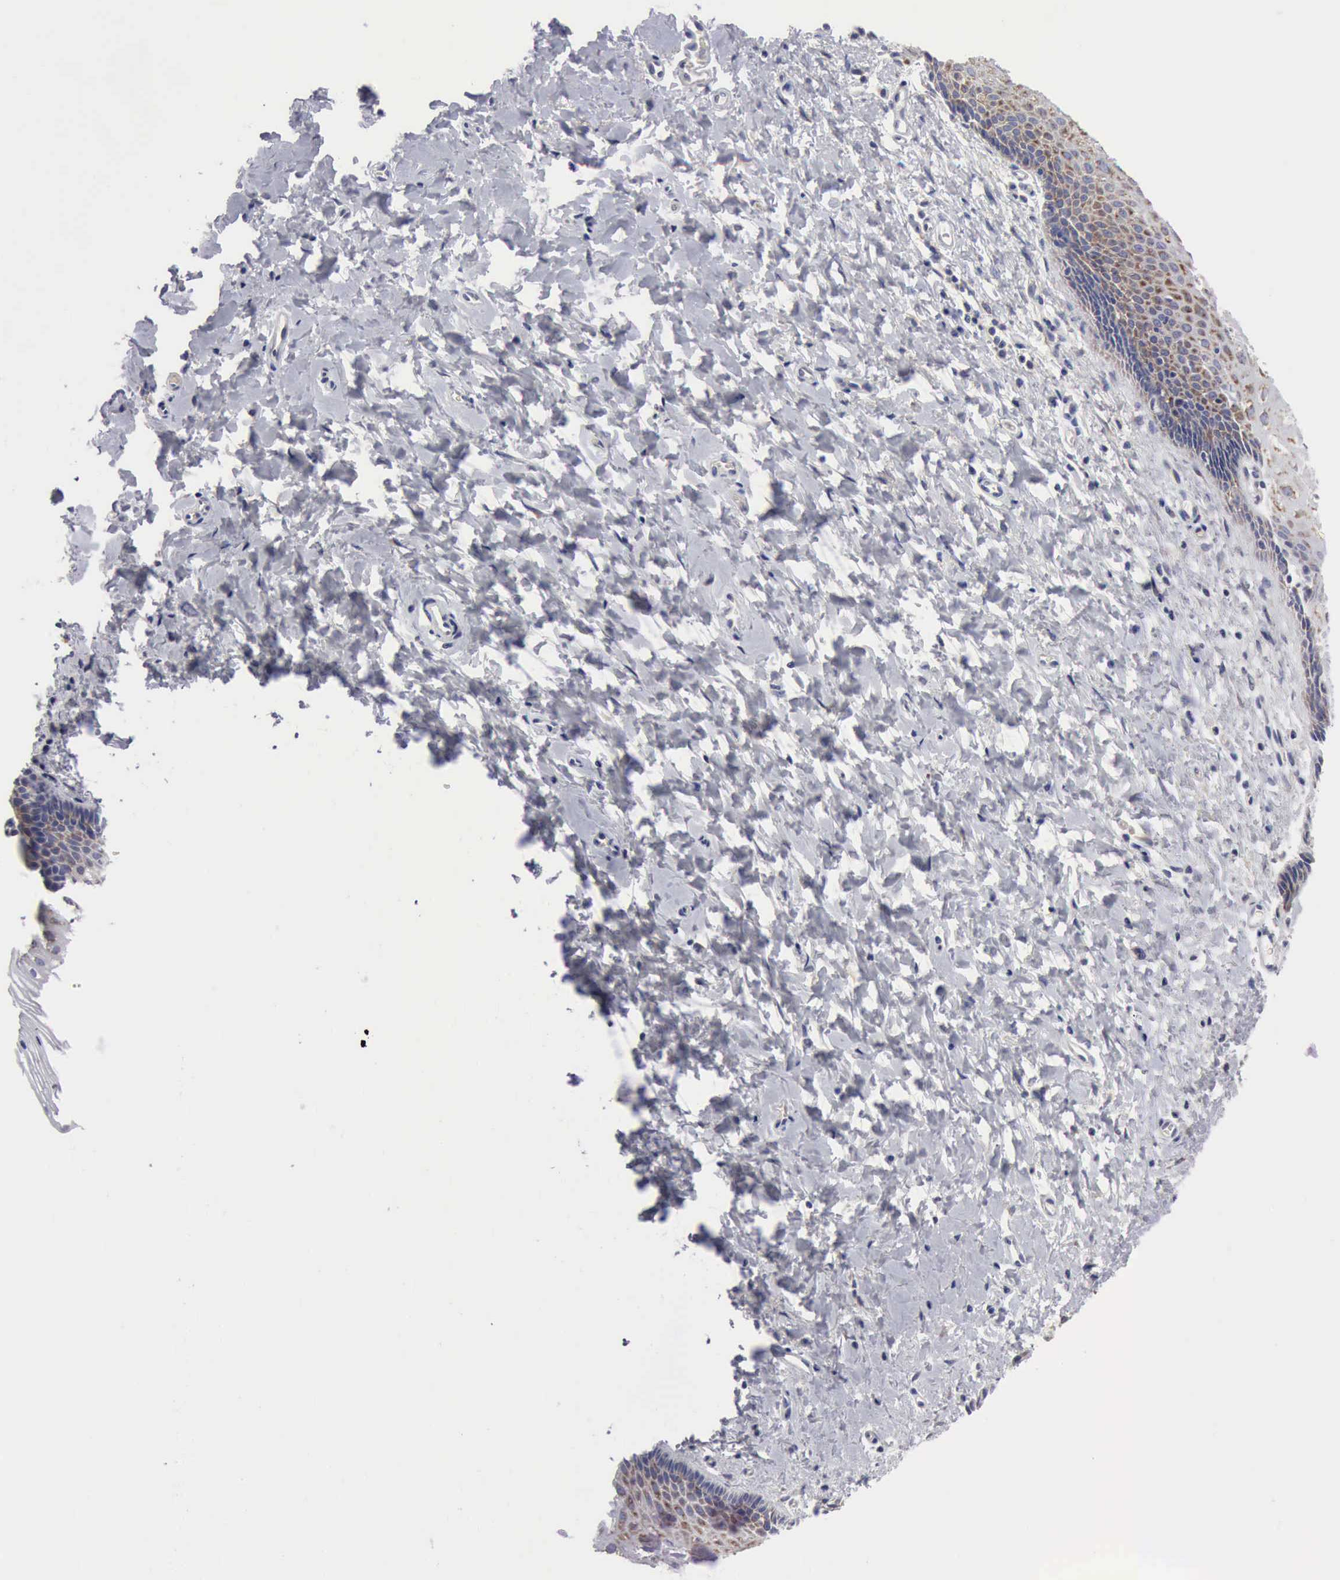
{"staining": {"intensity": "negative", "quantity": "none", "location": "none"}, "tissue": "cervix", "cell_type": "Glandular cells", "image_type": "normal", "snomed": [{"axis": "morphology", "description": "Normal tissue, NOS"}, {"axis": "topography", "description": "Cervix"}], "caption": "IHC image of benign cervix stained for a protein (brown), which shows no expression in glandular cells.", "gene": "TXLNG", "patient": {"sex": "female", "age": 53}}